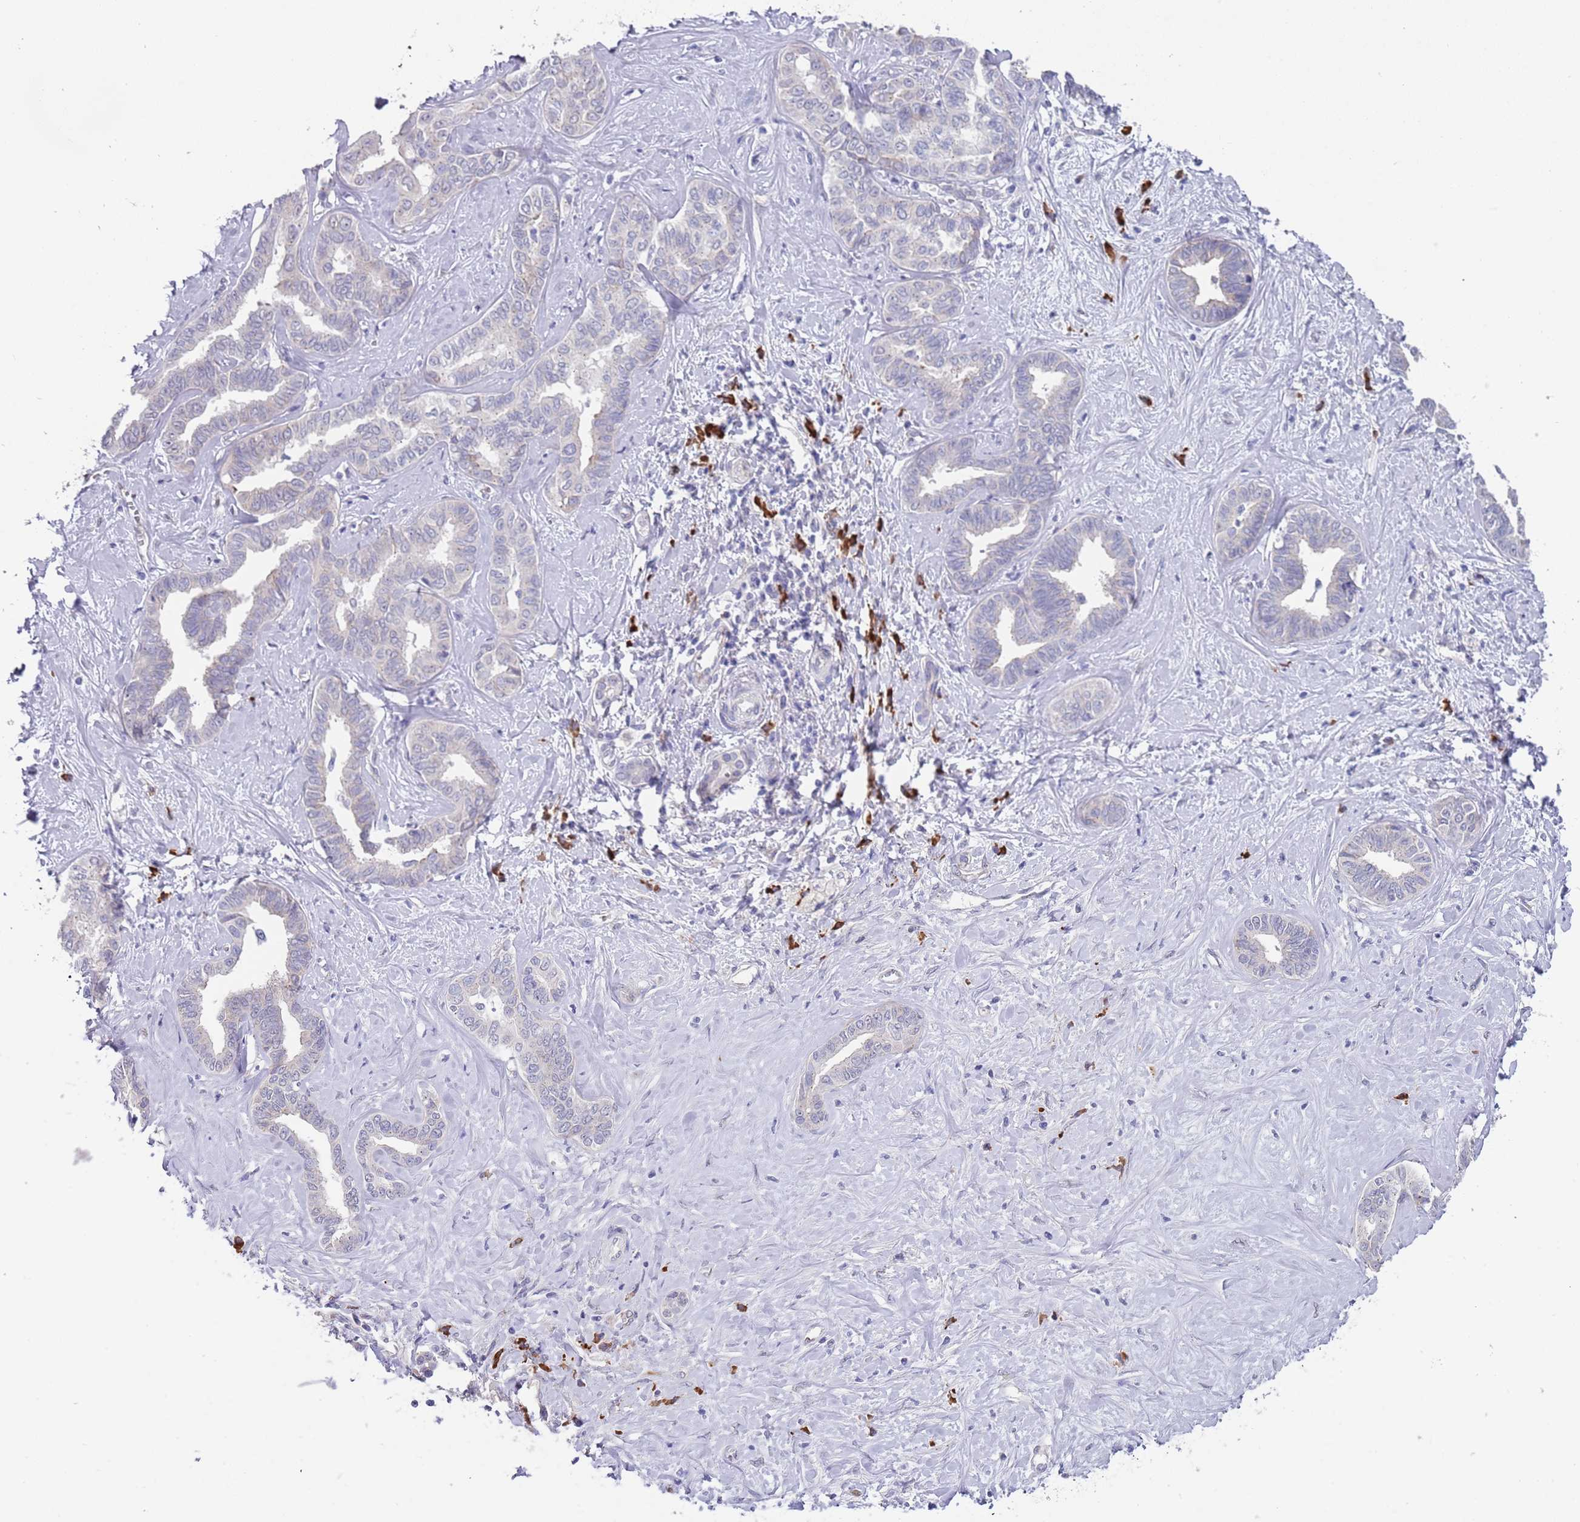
{"staining": {"intensity": "negative", "quantity": "none", "location": "none"}, "tissue": "liver cancer", "cell_type": "Tumor cells", "image_type": "cancer", "snomed": [{"axis": "morphology", "description": "Cholangiocarcinoma"}, {"axis": "topography", "description": "Liver"}], "caption": "This is a histopathology image of IHC staining of cholangiocarcinoma (liver), which shows no positivity in tumor cells. (Immunohistochemistry, brightfield microscopy, high magnification).", "gene": "TNRC6C", "patient": {"sex": "female", "age": 77}}